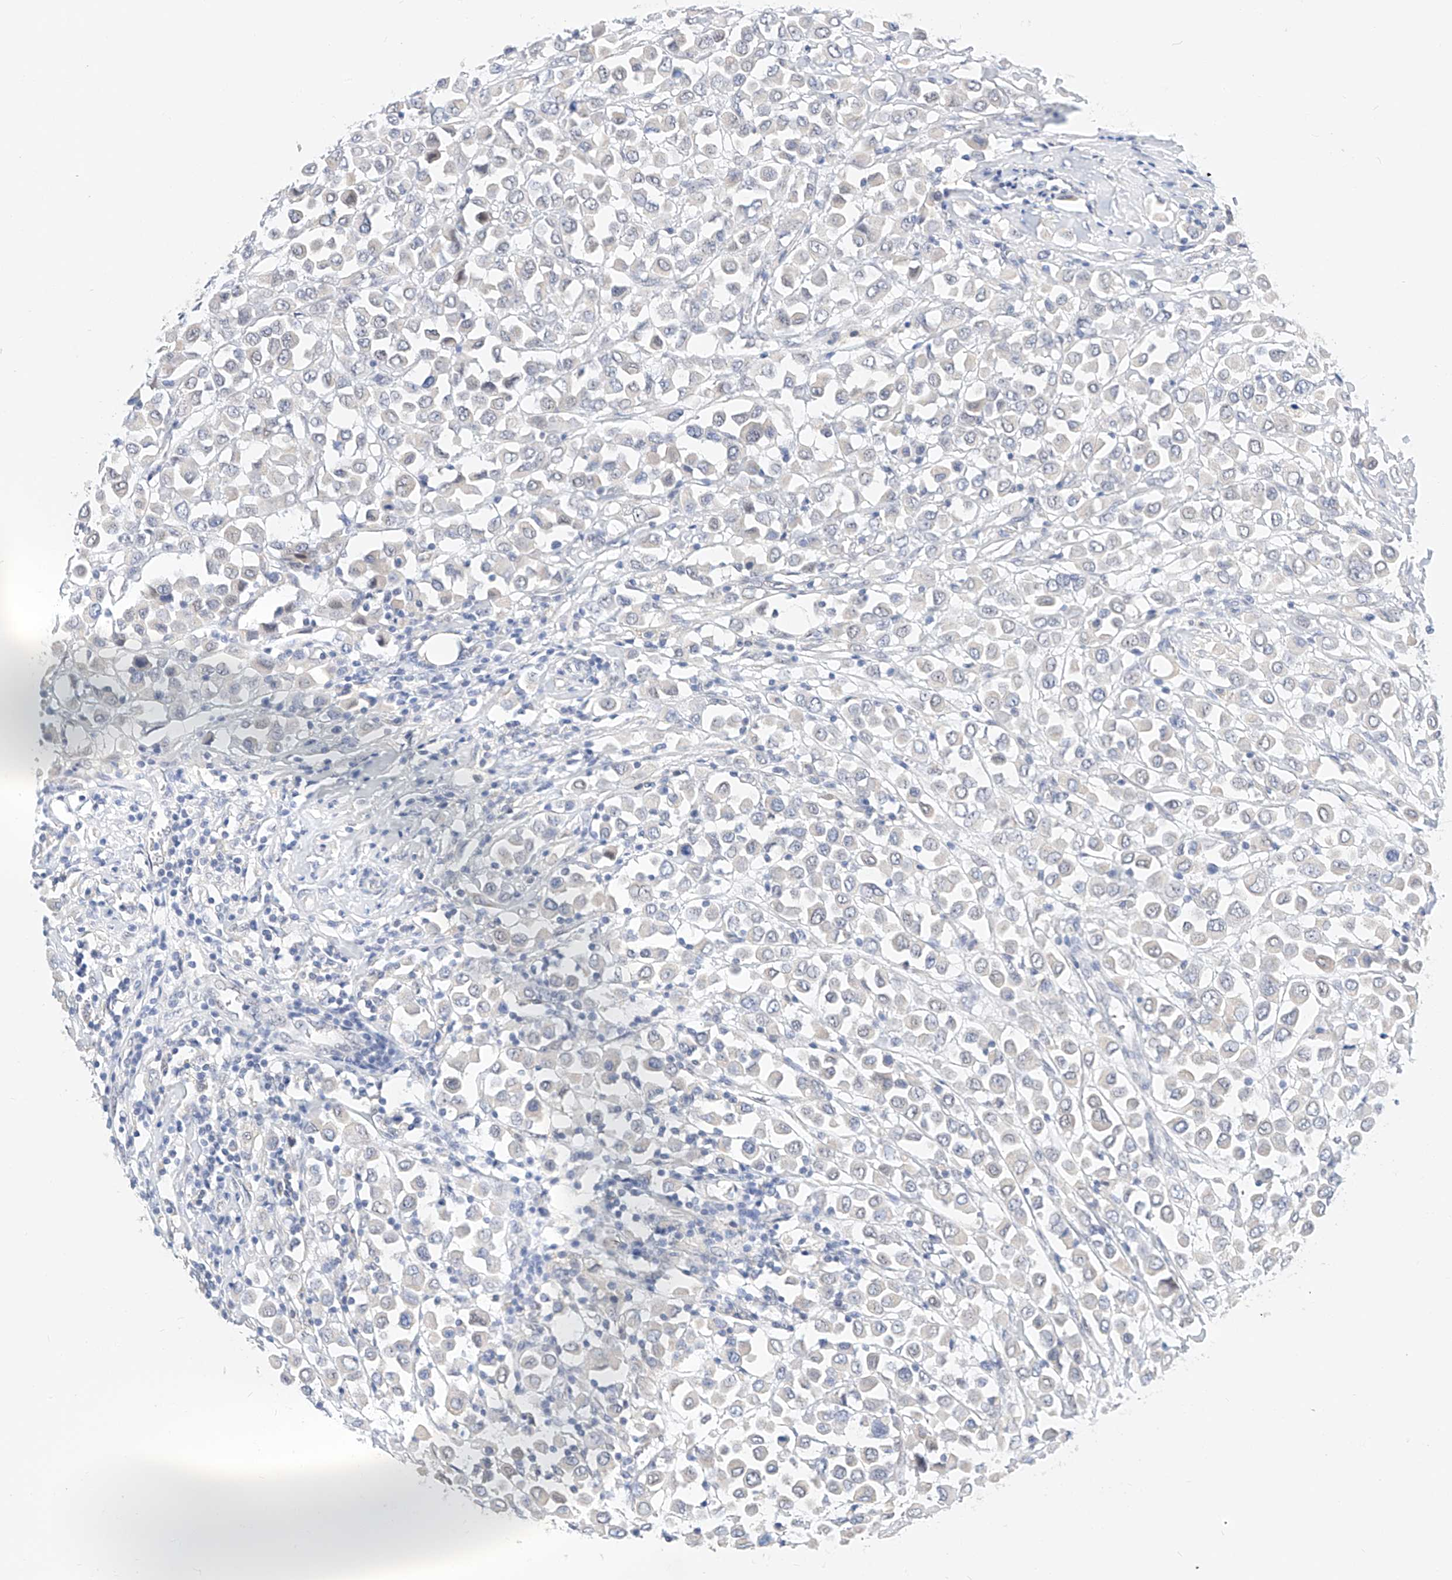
{"staining": {"intensity": "negative", "quantity": "none", "location": "none"}, "tissue": "breast cancer", "cell_type": "Tumor cells", "image_type": "cancer", "snomed": [{"axis": "morphology", "description": "Duct carcinoma"}, {"axis": "topography", "description": "Breast"}], "caption": "Image shows no significant protein positivity in tumor cells of breast cancer (infiltrating ductal carcinoma).", "gene": "KCNJ1", "patient": {"sex": "female", "age": 61}}